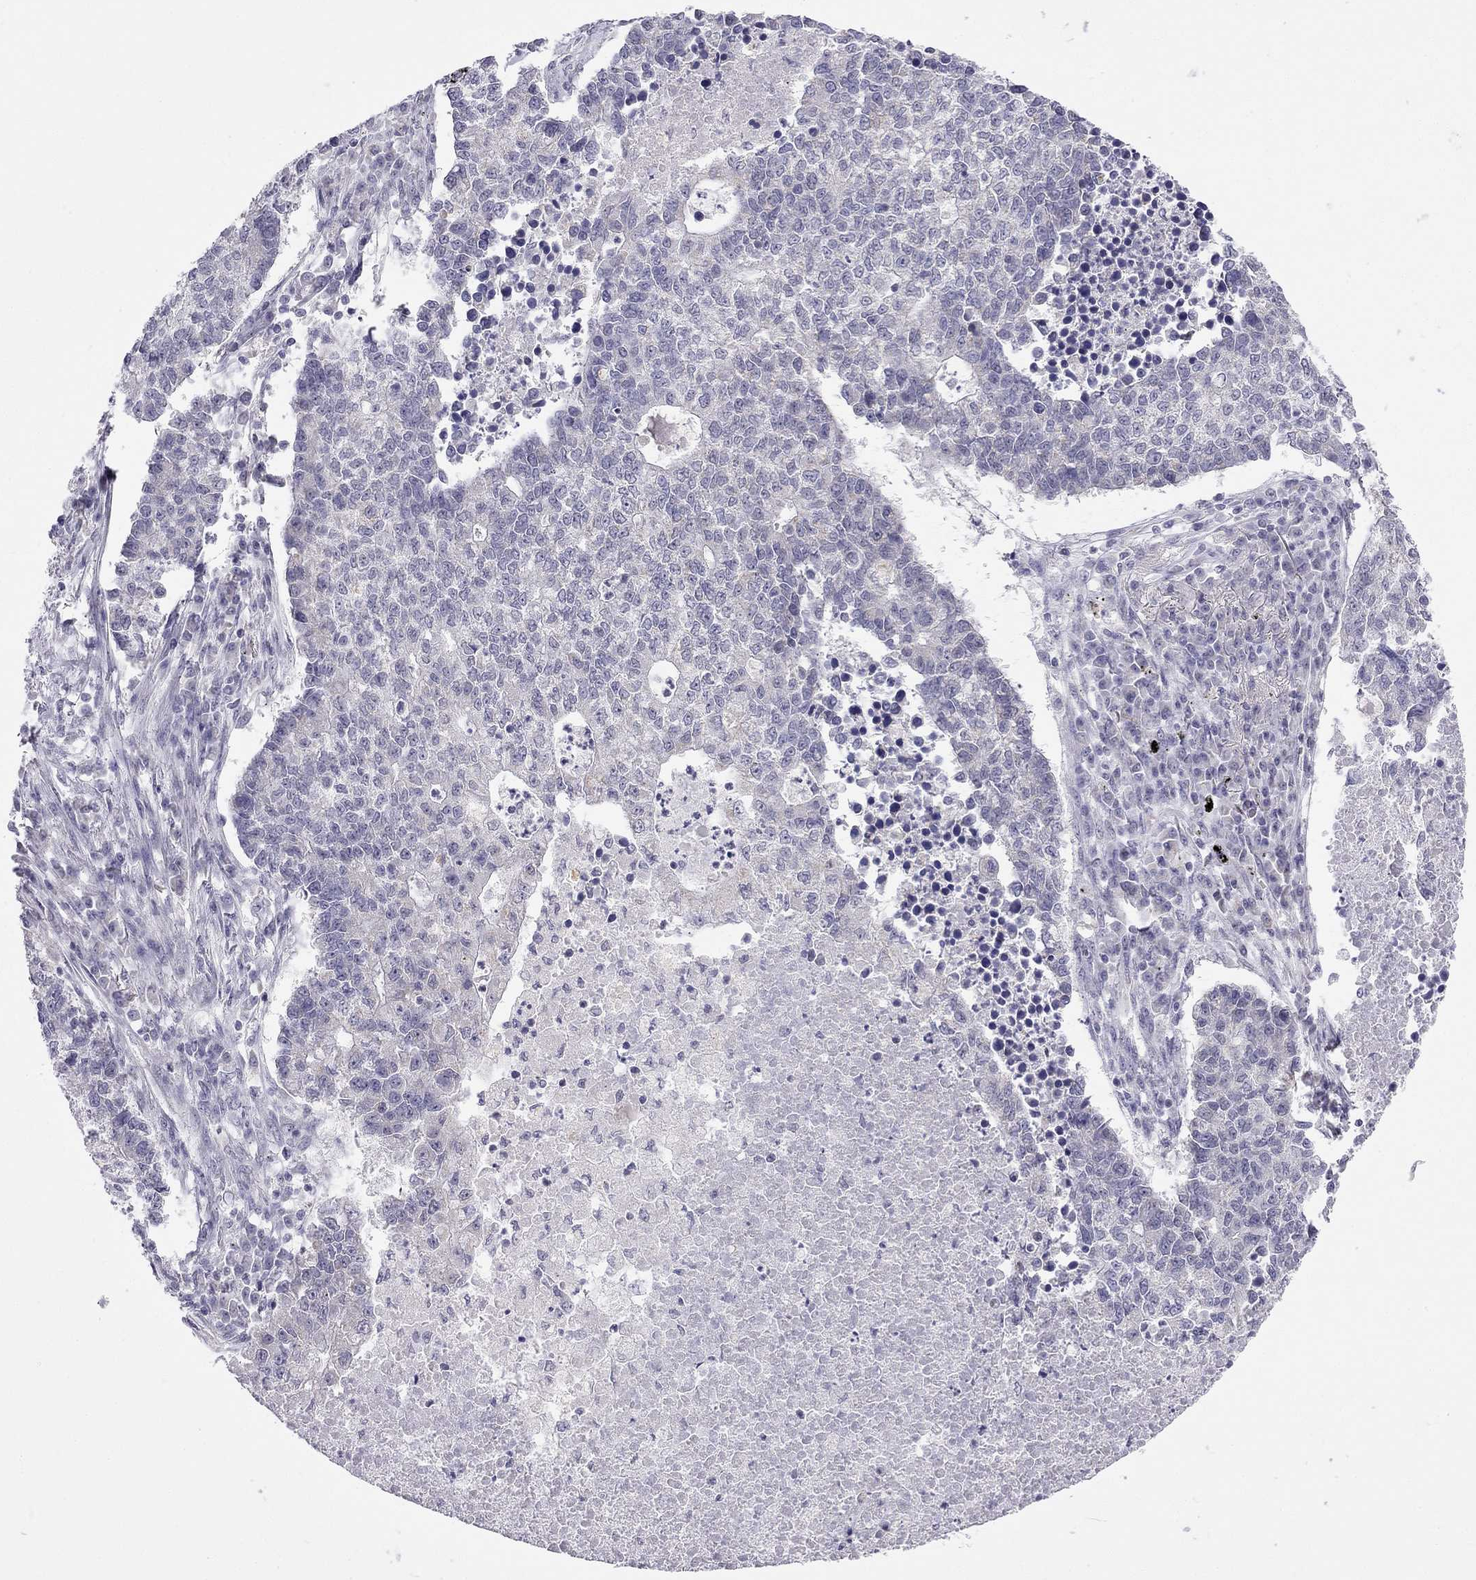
{"staining": {"intensity": "negative", "quantity": "none", "location": "none"}, "tissue": "lung cancer", "cell_type": "Tumor cells", "image_type": "cancer", "snomed": [{"axis": "morphology", "description": "Adenocarcinoma, NOS"}, {"axis": "topography", "description": "Lung"}], "caption": "Tumor cells are negative for brown protein staining in lung cancer.", "gene": "C5orf49", "patient": {"sex": "male", "age": 57}}